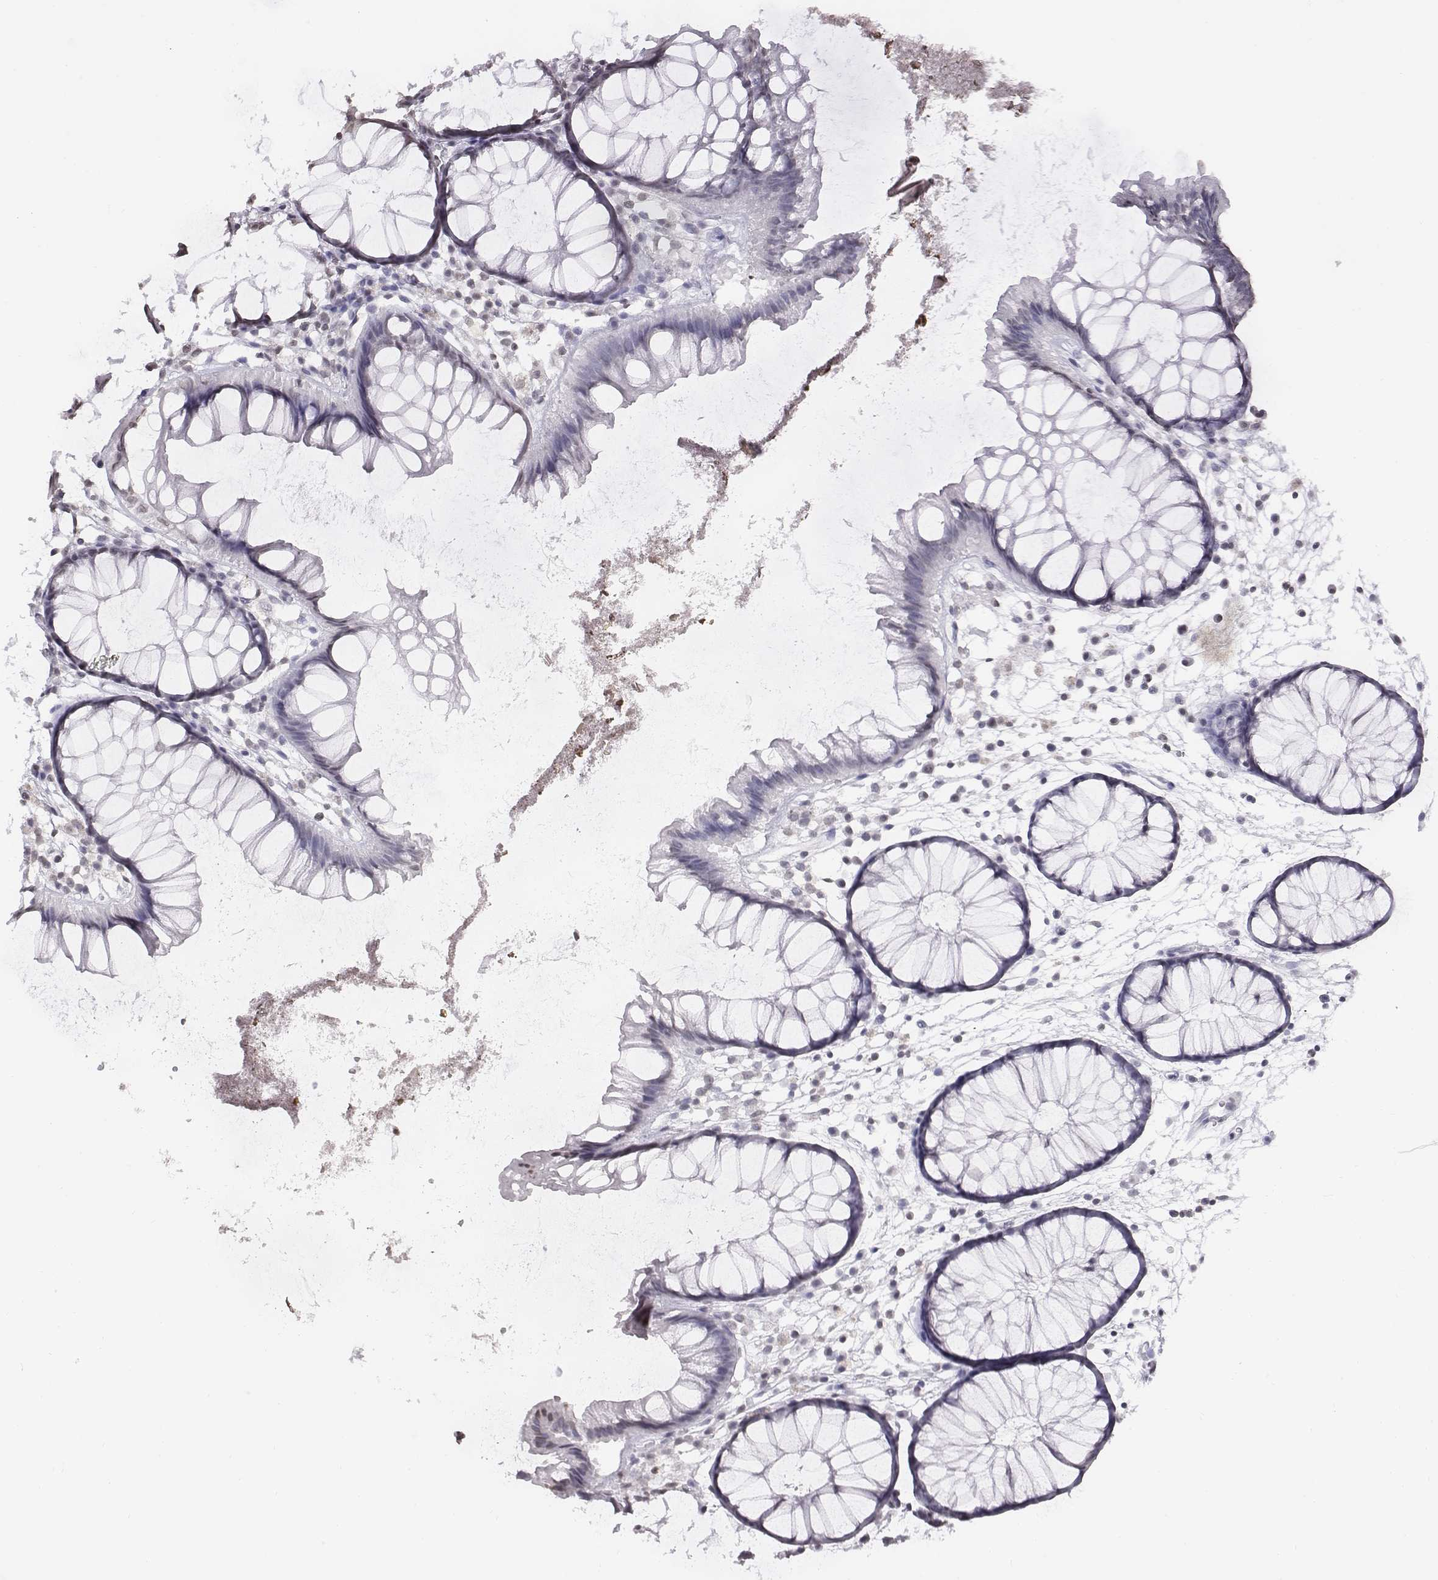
{"staining": {"intensity": "negative", "quantity": "none", "location": "none"}, "tissue": "colon", "cell_type": "Endothelial cells", "image_type": "normal", "snomed": [{"axis": "morphology", "description": "Normal tissue, NOS"}, {"axis": "morphology", "description": "Adenocarcinoma, NOS"}, {"axis": "topography", "description": "Colon"}], "caption": "A high-resolution photomicrograph shows immunohistochemistry (IHC) staining of benign colon, which displays no significant positivity in endothelial cells. (Stains: DAB immunohistochemistry with hematoxylin counter stain, Microscopy: brightfield microscopy at high magnification).", "gene": "BARHL1", "patient": {"sex": "male", "age": 65}}